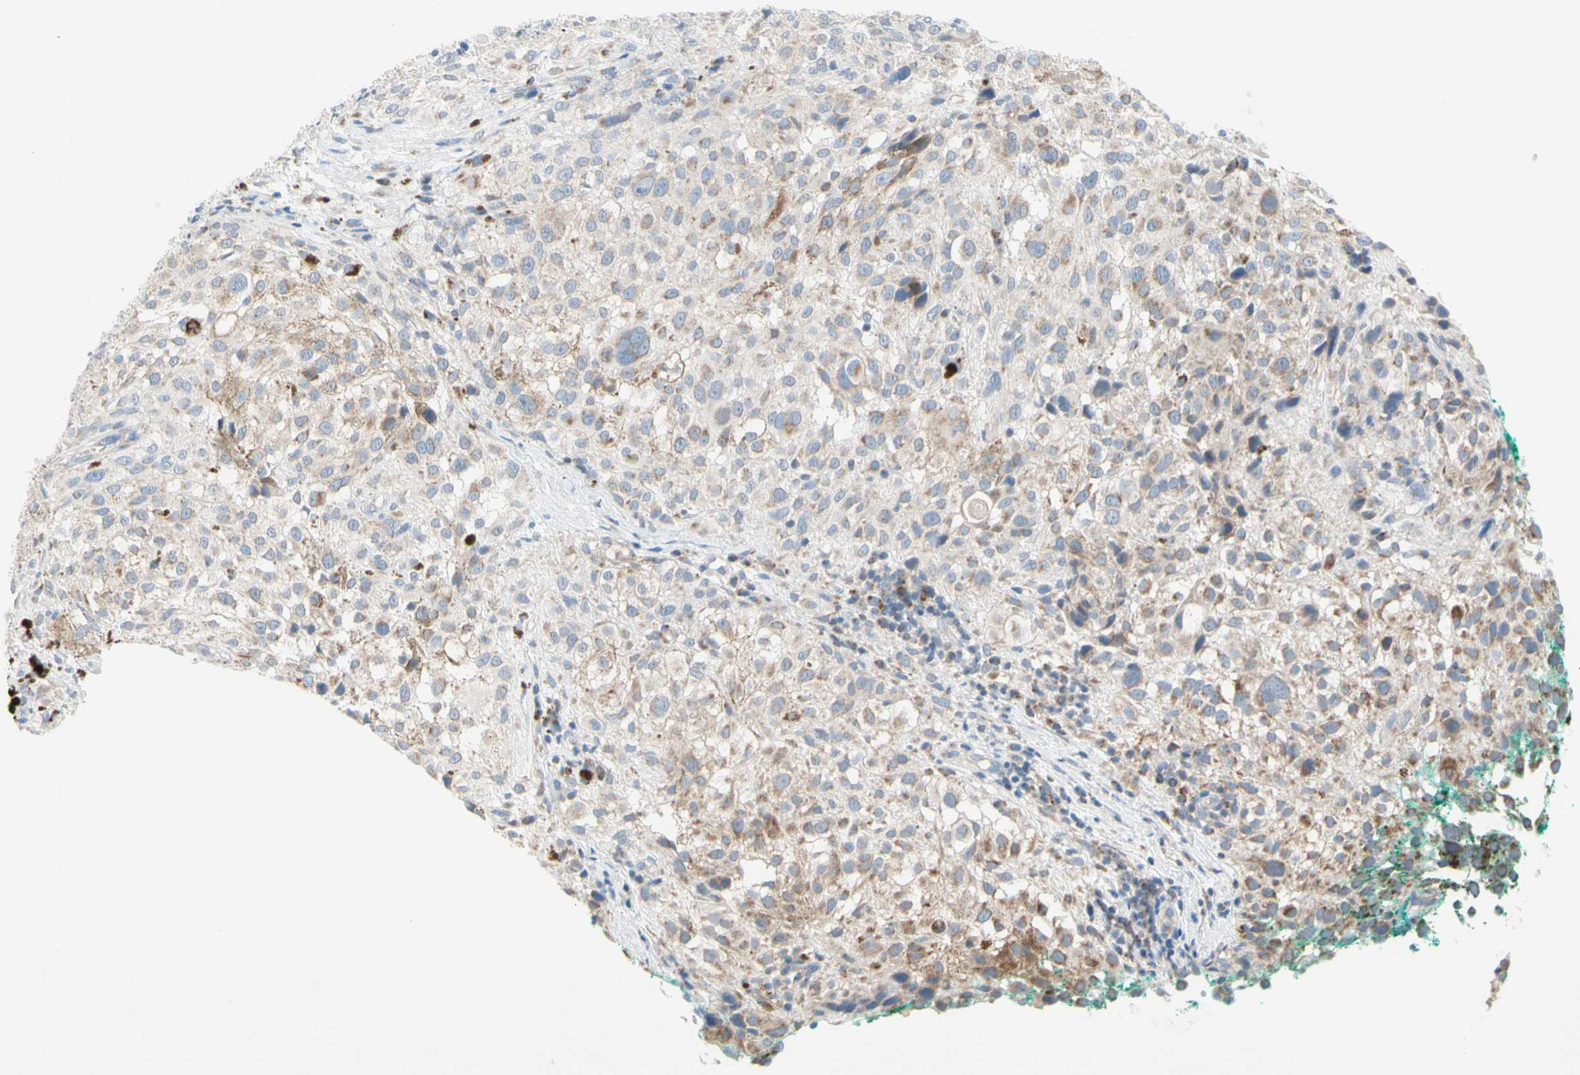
{"staining": {"intensity": "weak", "quantity": "25%-75%", "location": "cytoplasmic/membranous"}, "tissue": "melanoma", "cell_type": "Tumor cells", "image_type": "cancer", "snomed": [{"axis": "morphology", "description": "Necrosis, NOS"}, {"axis": "morphology", "description": "Malignant melanoma, NOS"}, {"axis": "topography", "description": "Skin"}], "caption": "Tumor cells exhibit low levels of weak cytoplasmic/membranous staining in about 25%-75% of cells in malignant melanoma. The staining was performed using DAB, with brown indicating positive protein expression. Nuclei are stained blue with hematoxylin.", "gene": "MFF", "patient": {"sex": "female", "age": 87}}